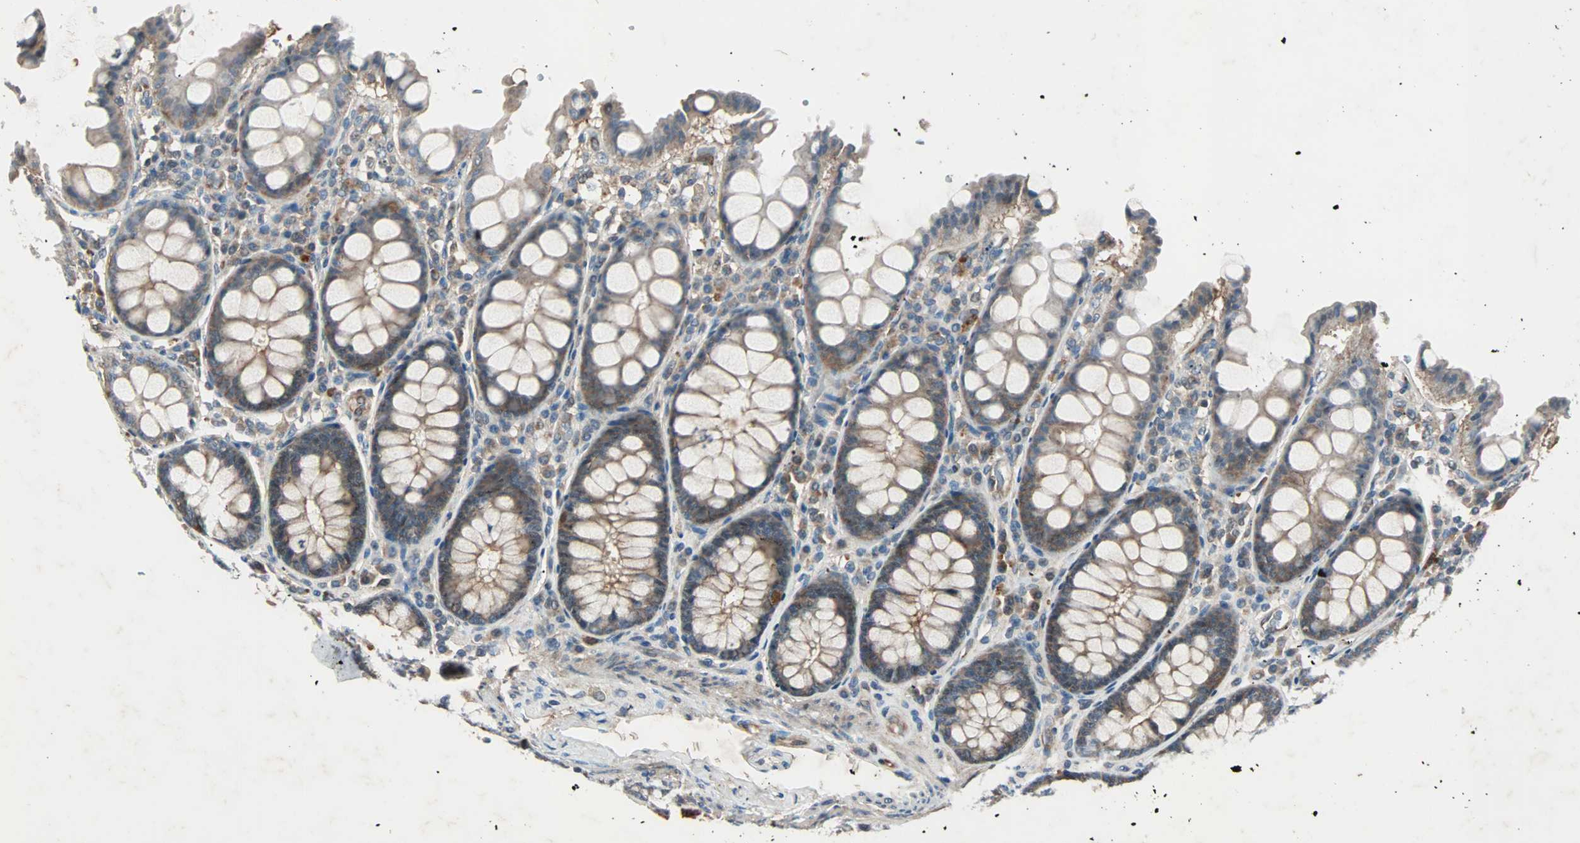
{"staining": {"intensity": "negative", "quantity": "none", "location": "none"}, "tissue": "colon", "cell_type": "Endothelial cells", "image_type": "normal", "snomed": [{"axis": "morphology", "description": "Normal tissue, NOS"}, {"axis": "topography", "description": "Colon"}], "caption": "High power microscopy micrograph of an immunohistochemistry (IHC) micrograph of normal colon, revealing no significant positivity in endothelial cells. The staining was performed using DAB (3,3'-diaminobenzidine) to visualize the protein expression in brown, while the nuclei were stained in blue with hematoxylin (Magnification: 20x).", "gene": "GCK", "patient": {"sex": "female", "age": 61}}